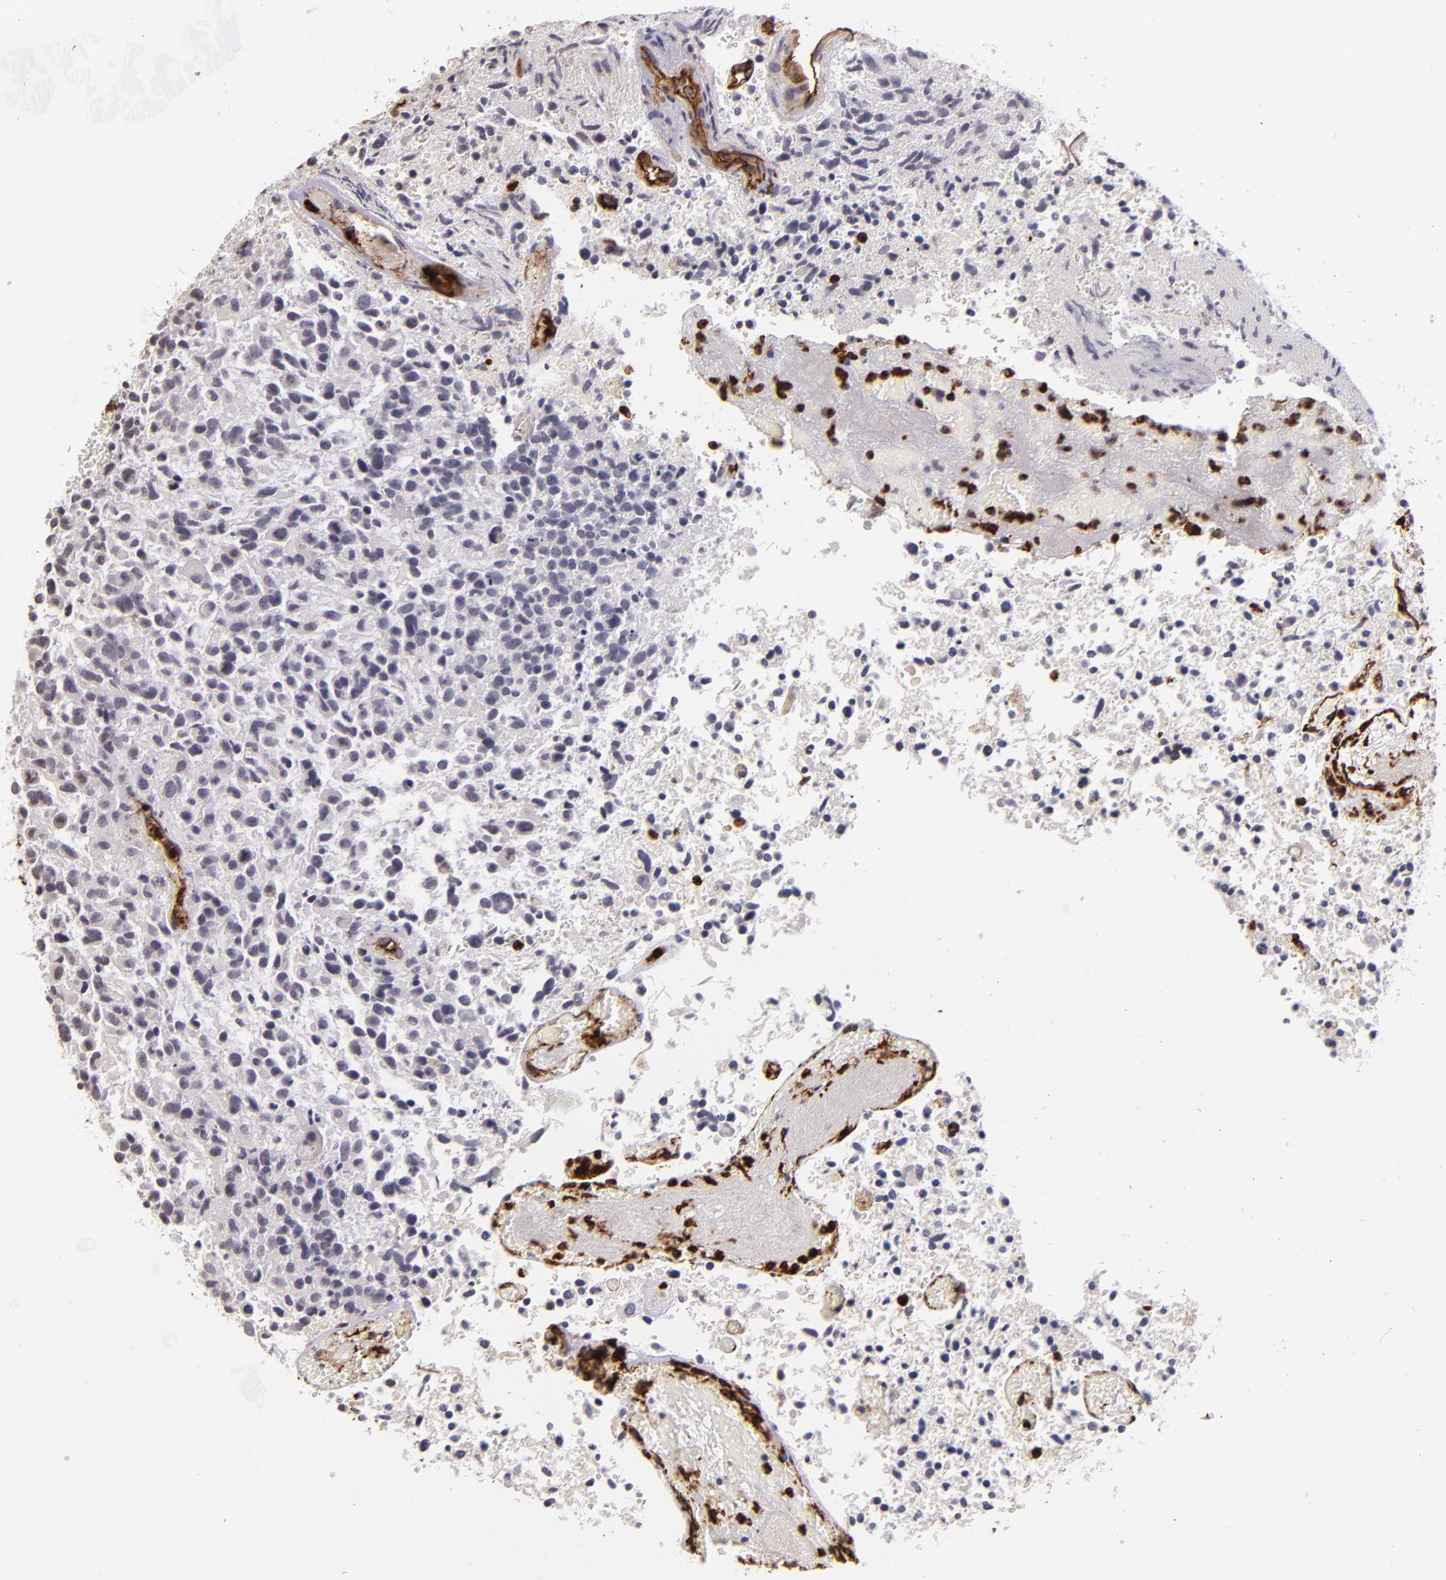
{"staining": {"intensity": "negative", "quantity": "none", "location": "none"}, "tissue": "glioma", "cell_type": "Tumor cells", "image_type": "cancer", "snomed": [{"axis": "morphology", "description": "Glioma, malignant, High grade"}, {"axis": "topography", "description": "Brain"}], "caption": "A micrograph of human malignant high-grade glioma is negative for staining in tumor cells.", "gene": "DYSF", "patient": {"sex": "male", "age": 72}}